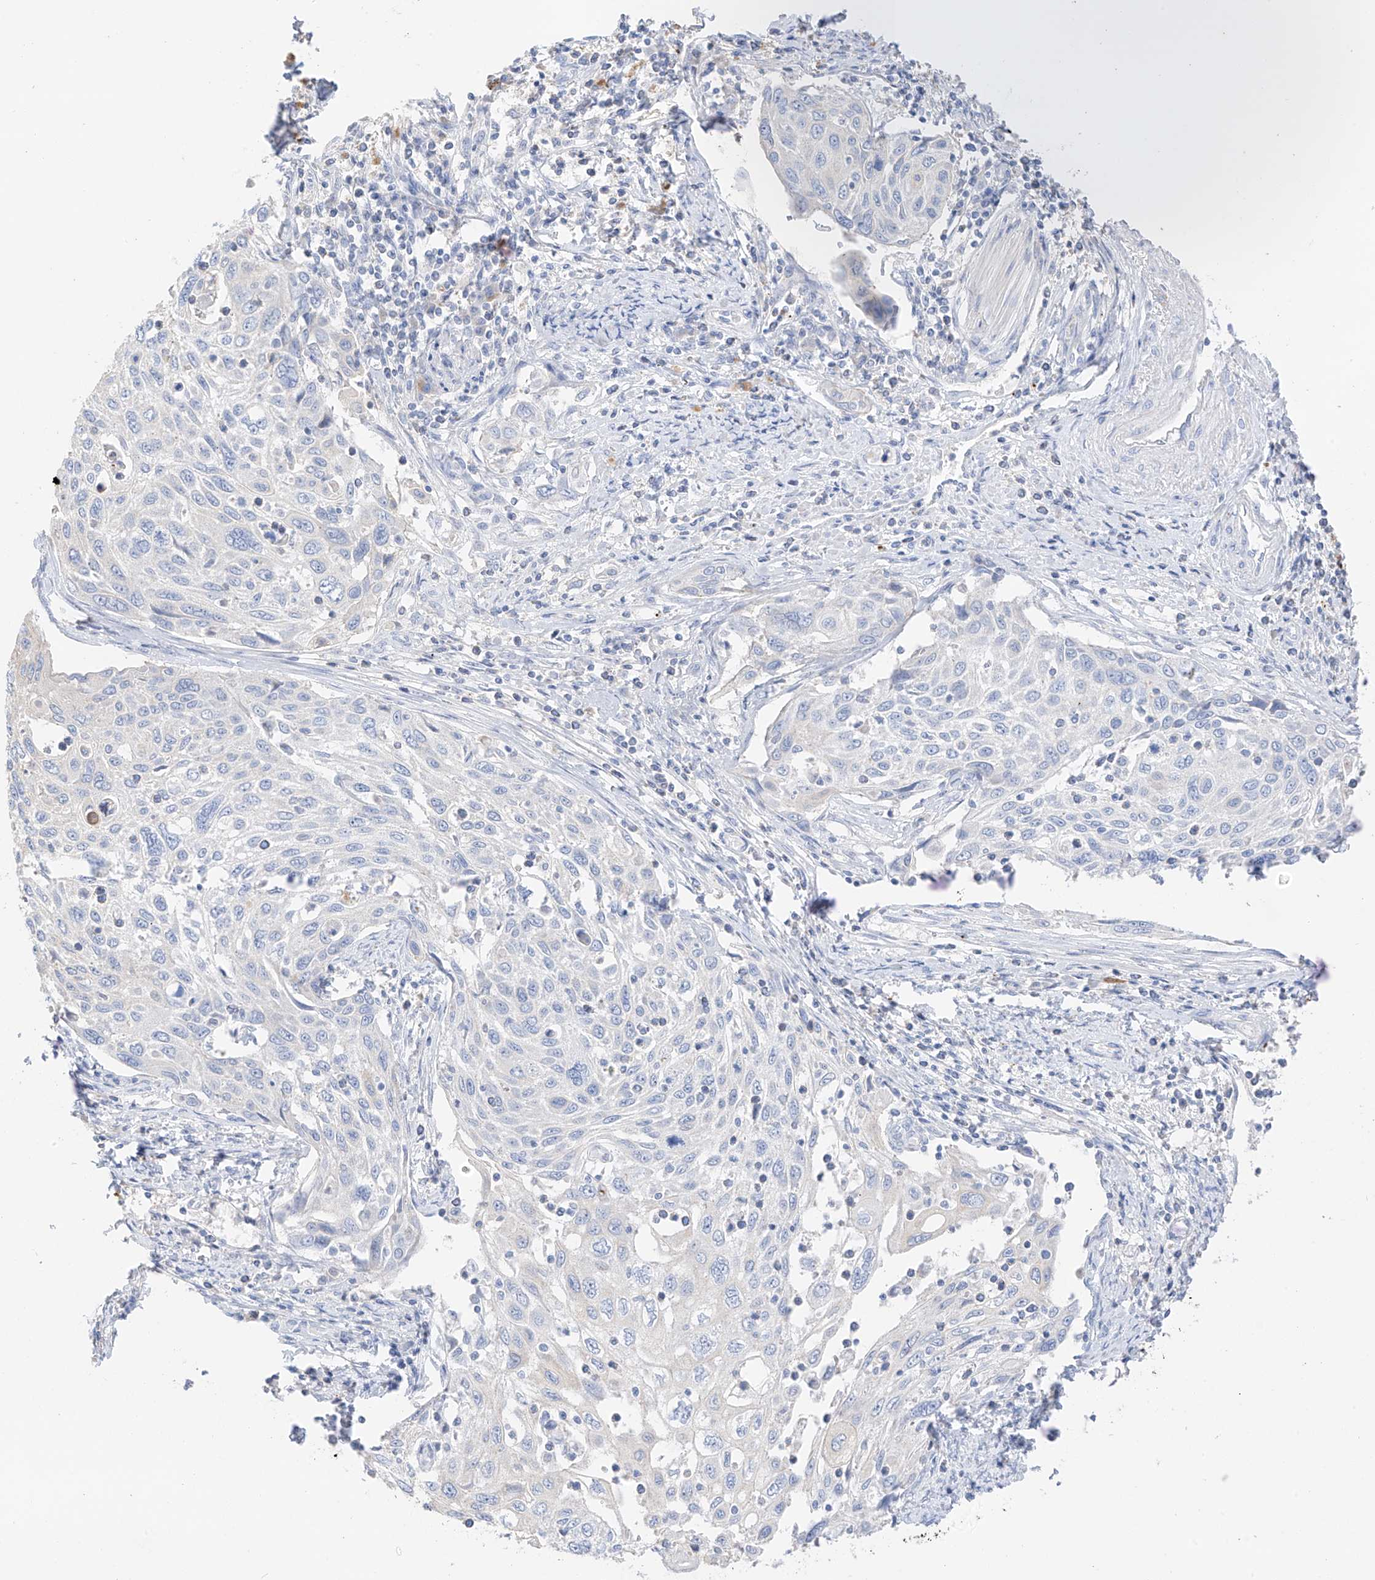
{"staining": {"intensity": "negative", "quantity": "none", "location": "none"}, "tissue": "cervical cancer", "cell_type": "Tumor cells", "image_type": "cancer", "snomed": [{"axis": "morphology", "description": "Squamous cell carcinoma, NOS"}, {"axis": "topography", "description": "Cervix"}], "caption": "Immunohistochemical staining of squamous cell carcinoma (cervical) displays no significant positivity in tumor cells.", "gene": "CAPN13", "patient": {"sex": "female", "age": 70}}